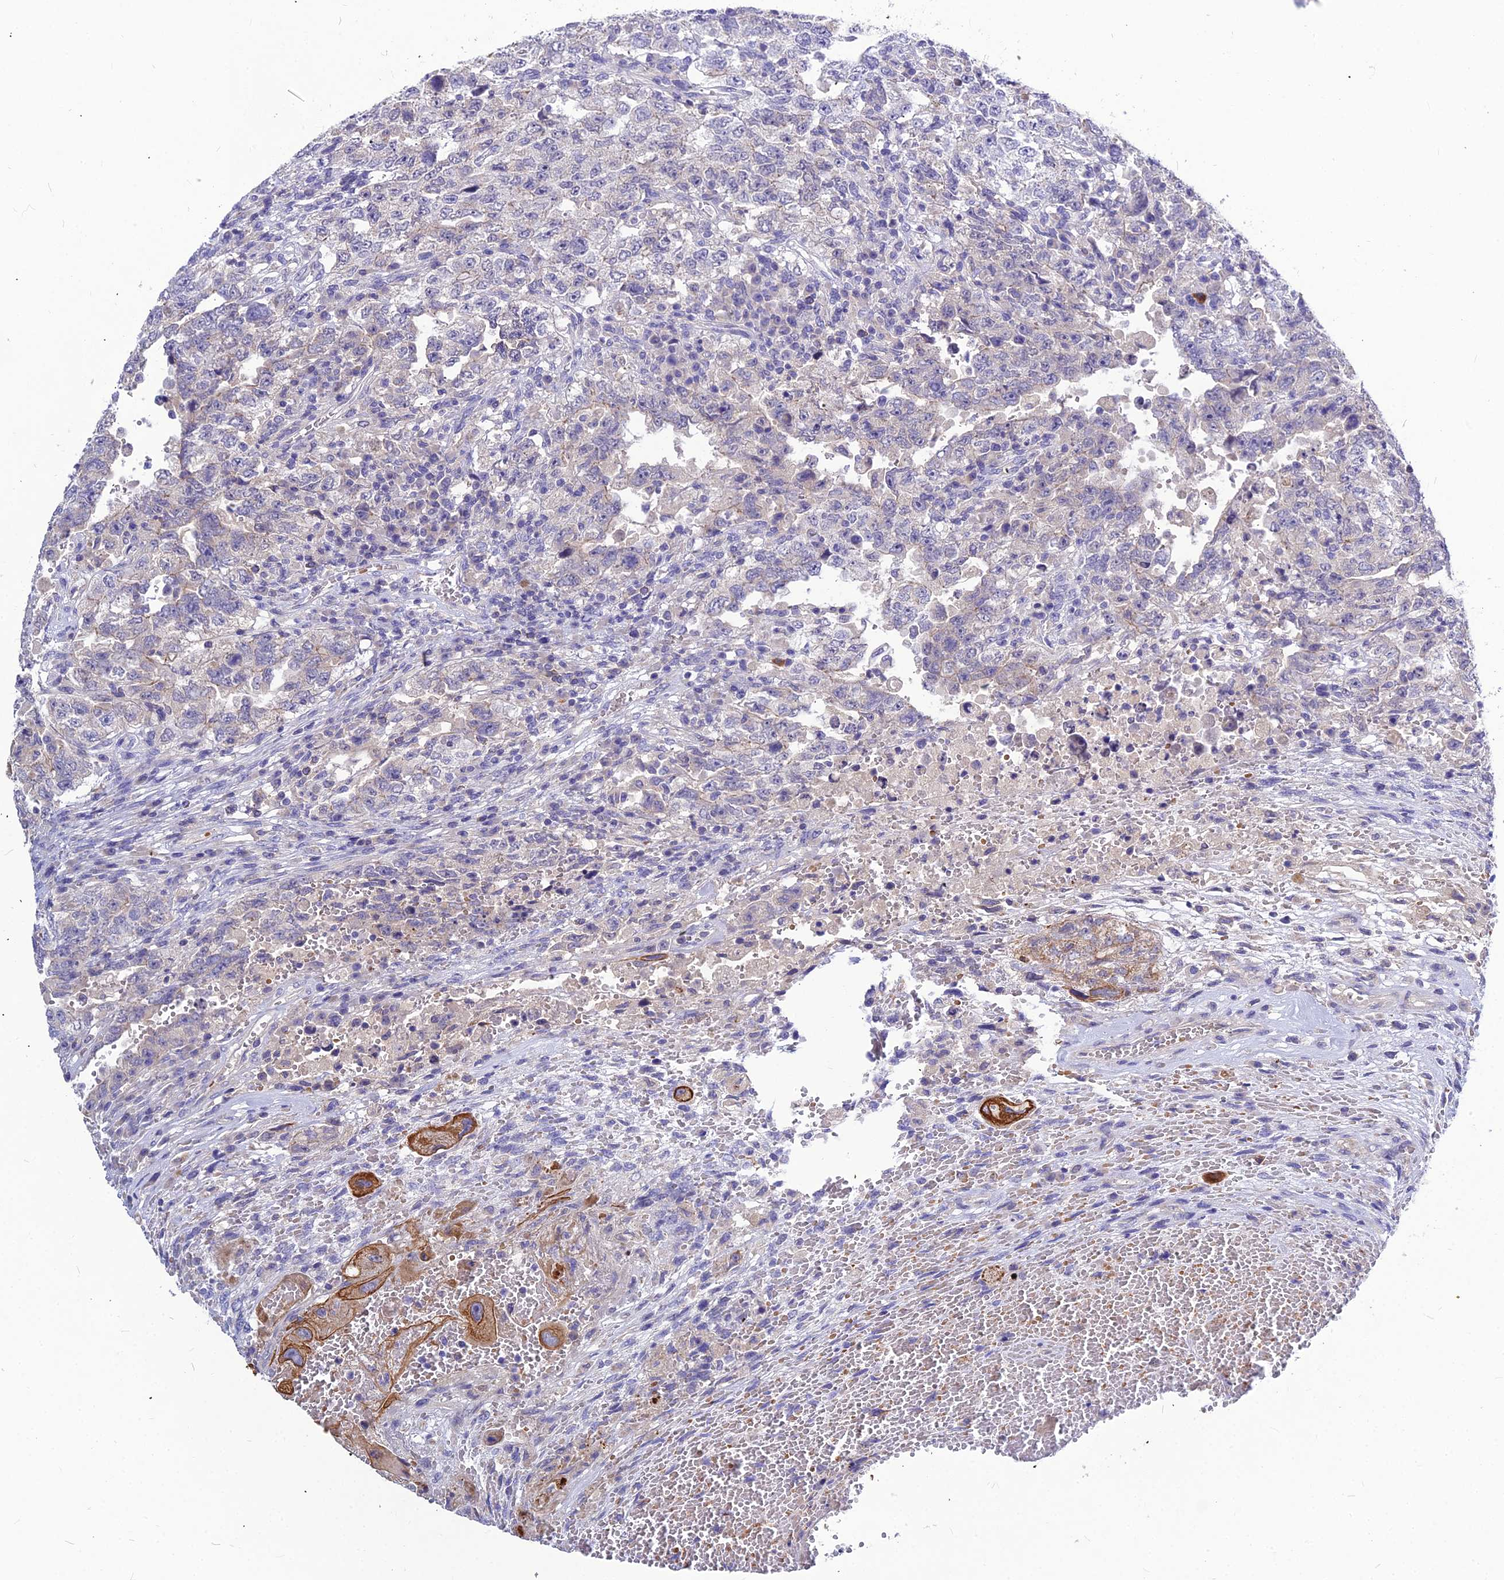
{"staining": {"intensity": "negative", "quantity": "none", "location": "none"}, "tissue": "testis cancer", "cell_type": "Tumor cells", "image_type": "cancer", "snomed": [{"axis": "morphology", "description": "Carcinoma, Embryonal, NOS"}, {"axis": "topography", "description": "Testis"}], "caption": "The image demonstrates no staining of tumor cells in testis cancer (embryonal carcinoma).", "gene": "DMRTA1", "patient": {"sex": "male", "age": 26}}